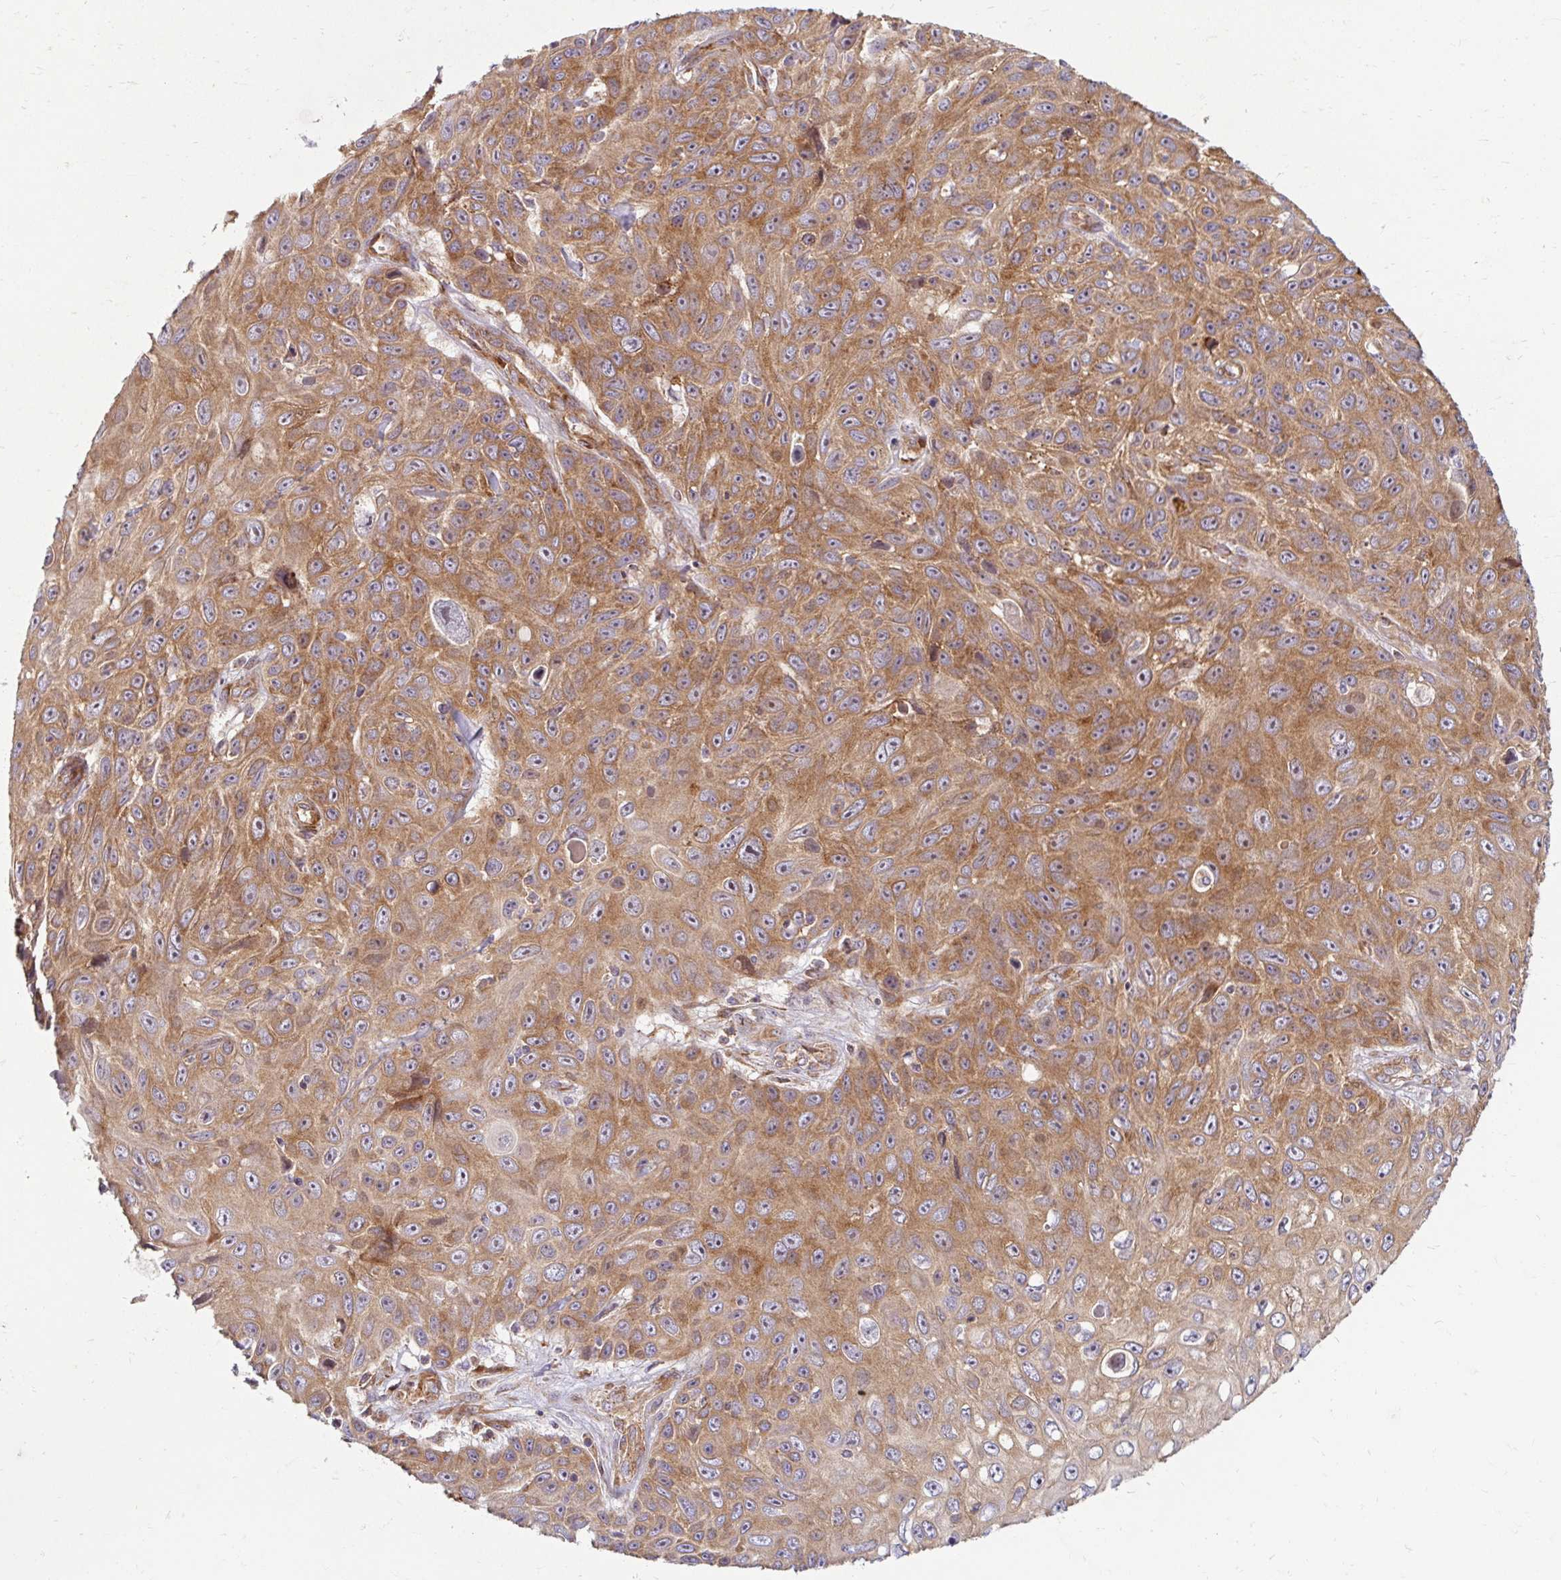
{"staining": {"intensity": "strong", "quantity": ">75%", "location": "cytoplasmic/membranous"}, "tissue": "skin cancer", "cell_type": "Tumor cells", "image_type": "cancer", "snomed": [{"axis": "morphology", "description": "Squamous cell carcinoma, NOS"}, {"axis": "topography", "description": "Skin"}], "caption": "Protein staining of skin cancer (squamous cell carcinoma) tissue displays strong cytoplasmic/membranous staining in about >75% of tumor cells.", "gene": "BTF3", "patient": {"sex": "male", "age": 82}}